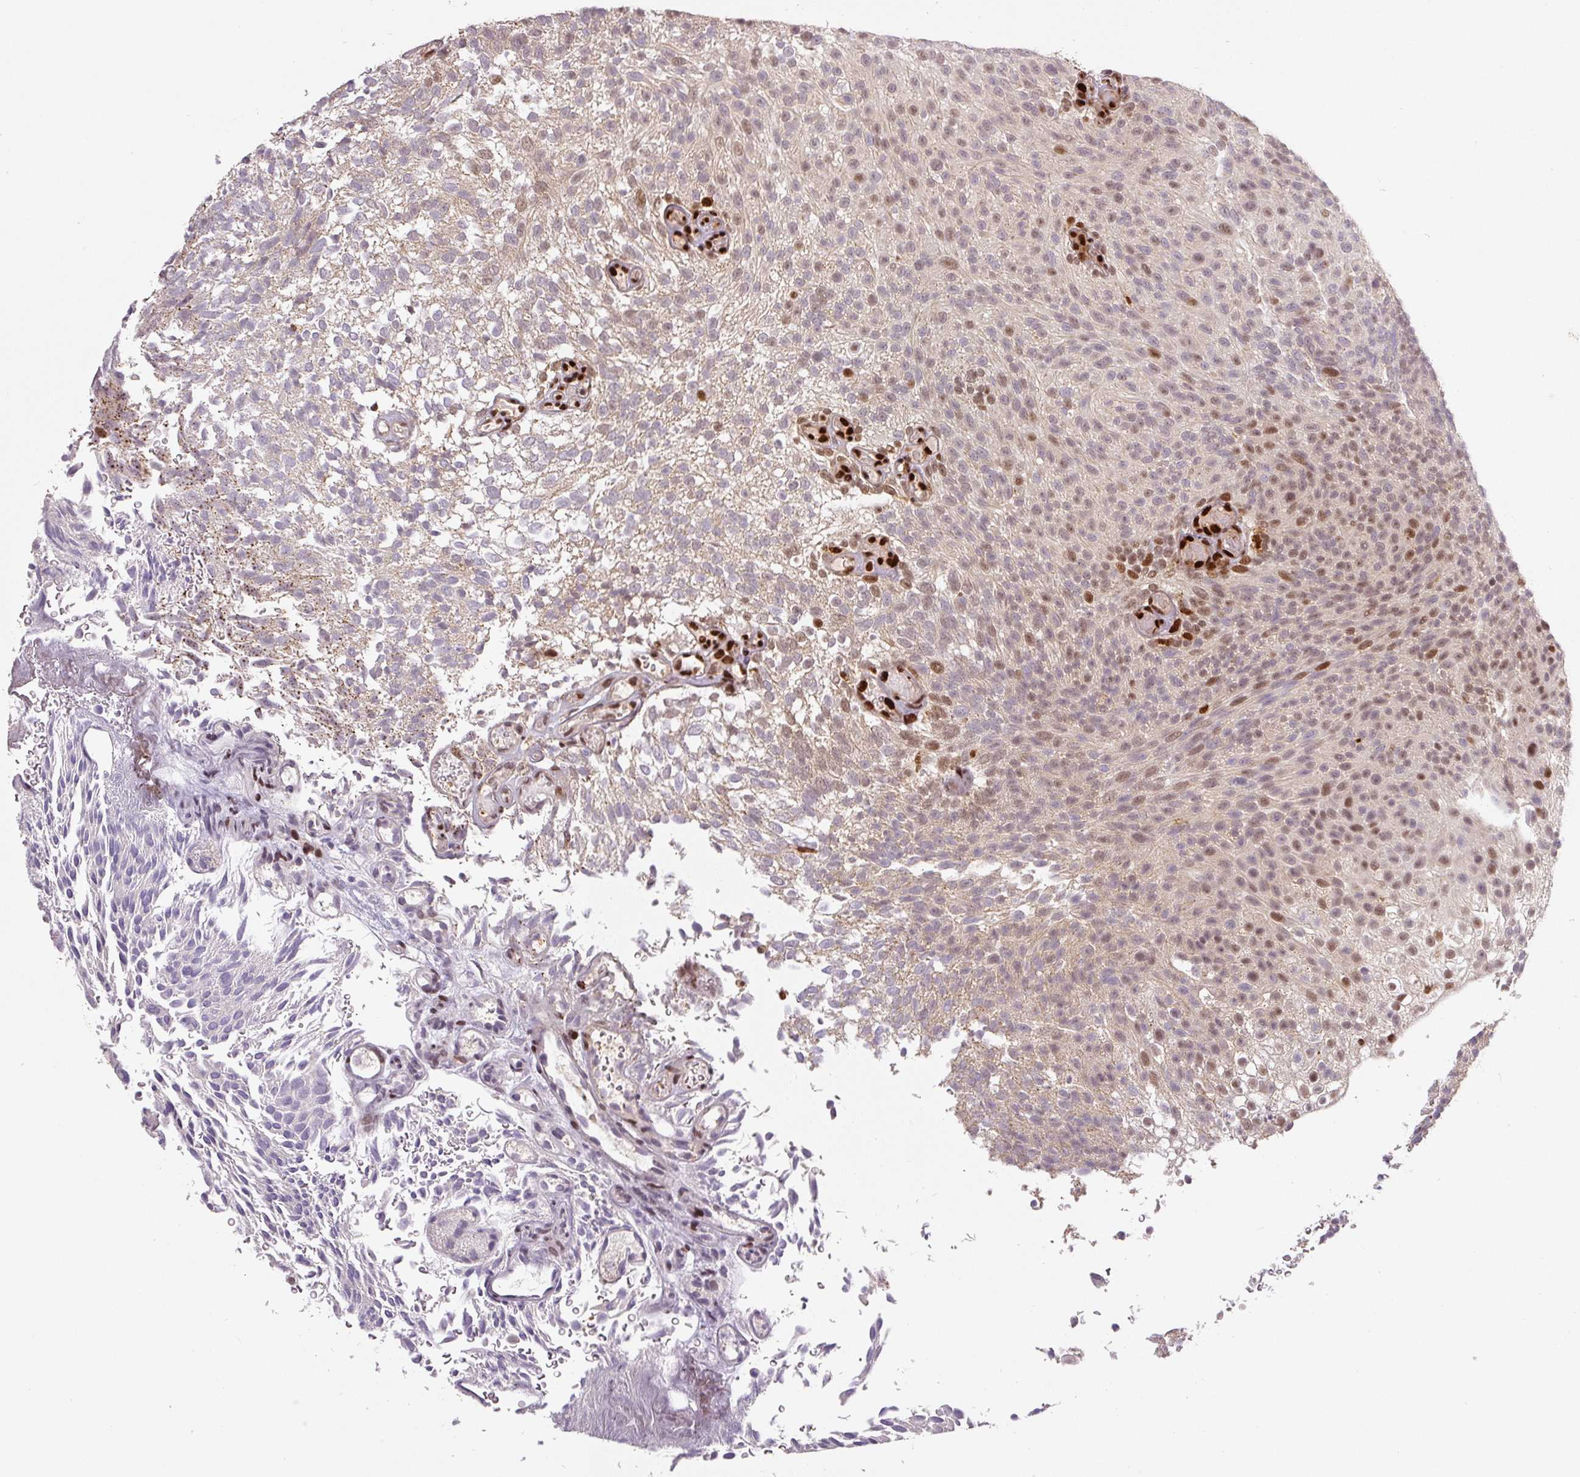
{"staining": {"intensity": "moderate", "quantity": "<25%", "location": "nuclear"}, "tissue": "urothelial cancer", "cell_type": "Tumor cells", "image_type": "cancer", "snomed": [{"axis": "morphology", "description": "Urothelial carcinoma, Low grade"}, {"axis": "topography", "description": "Urinary bladder"}], "caption": "About <25% of tumor cells in human urothelial carcinoma (low-grade) demonstrate moderate nuclear protein expression as visualized by brown immunohistochemical staining.", "gene": "PYDC2", "patient": {"sex": "male", "age": 78}}